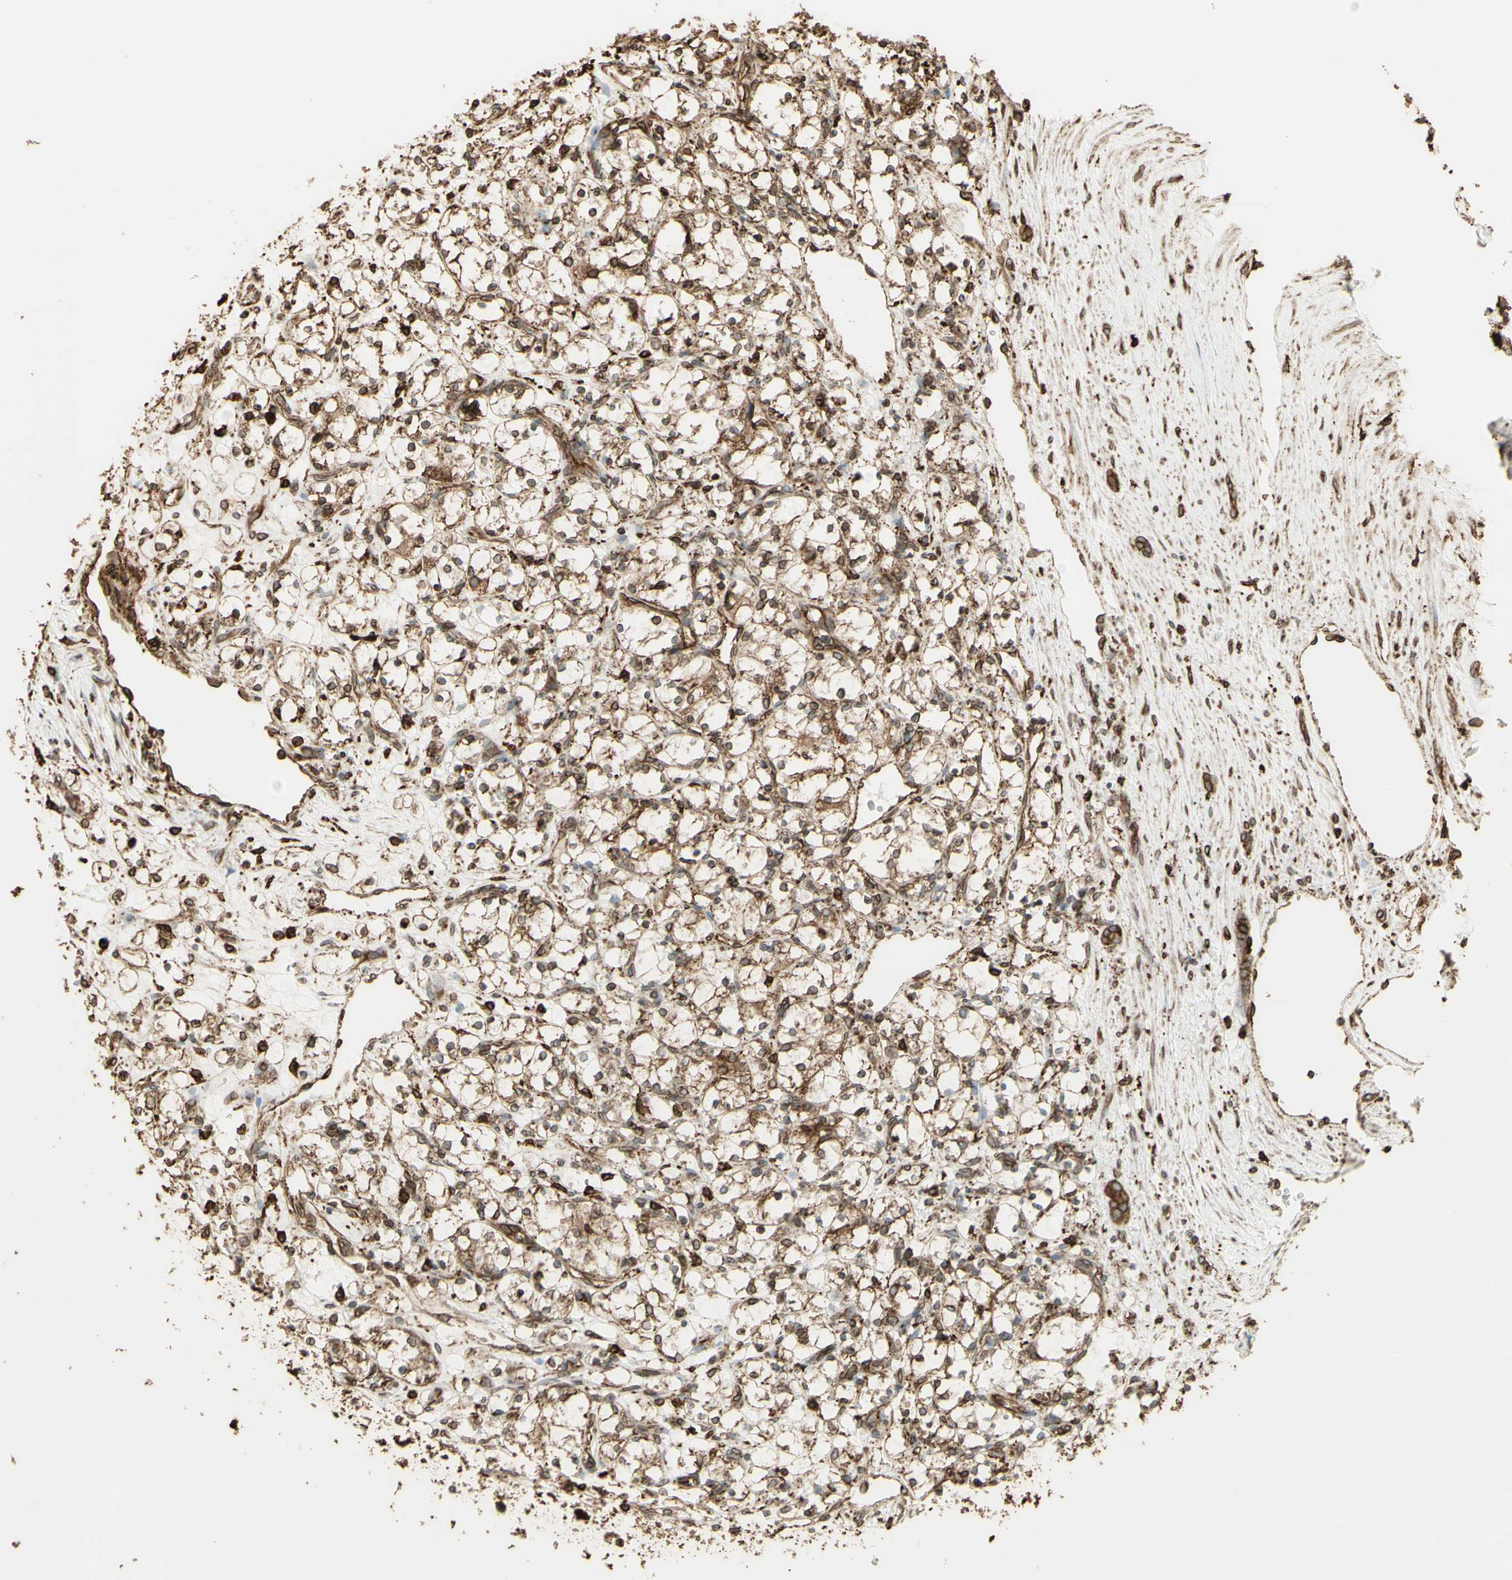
{"staining": {"intensity": "moderate", "quantity": "25%-75%", "location": "cytoplasmic/membranous"}, "tissue": "renal cancer", "cell_type": "Tumor cells", "image_type": "cancer", "snomed": [{"axis": "morphology", "description": "Adenocarcinoma, NOS"}, {"axis": "topography", "description": "Kidney"}], "caption": "This is a photomicrograph of IHC staining of adenocarcinoma (renal), which shows moderate expression in the cytoplasmic/membranous of tumor cells.", "gene": "CANX", "patient": {"sex": "female", "age": 69}}